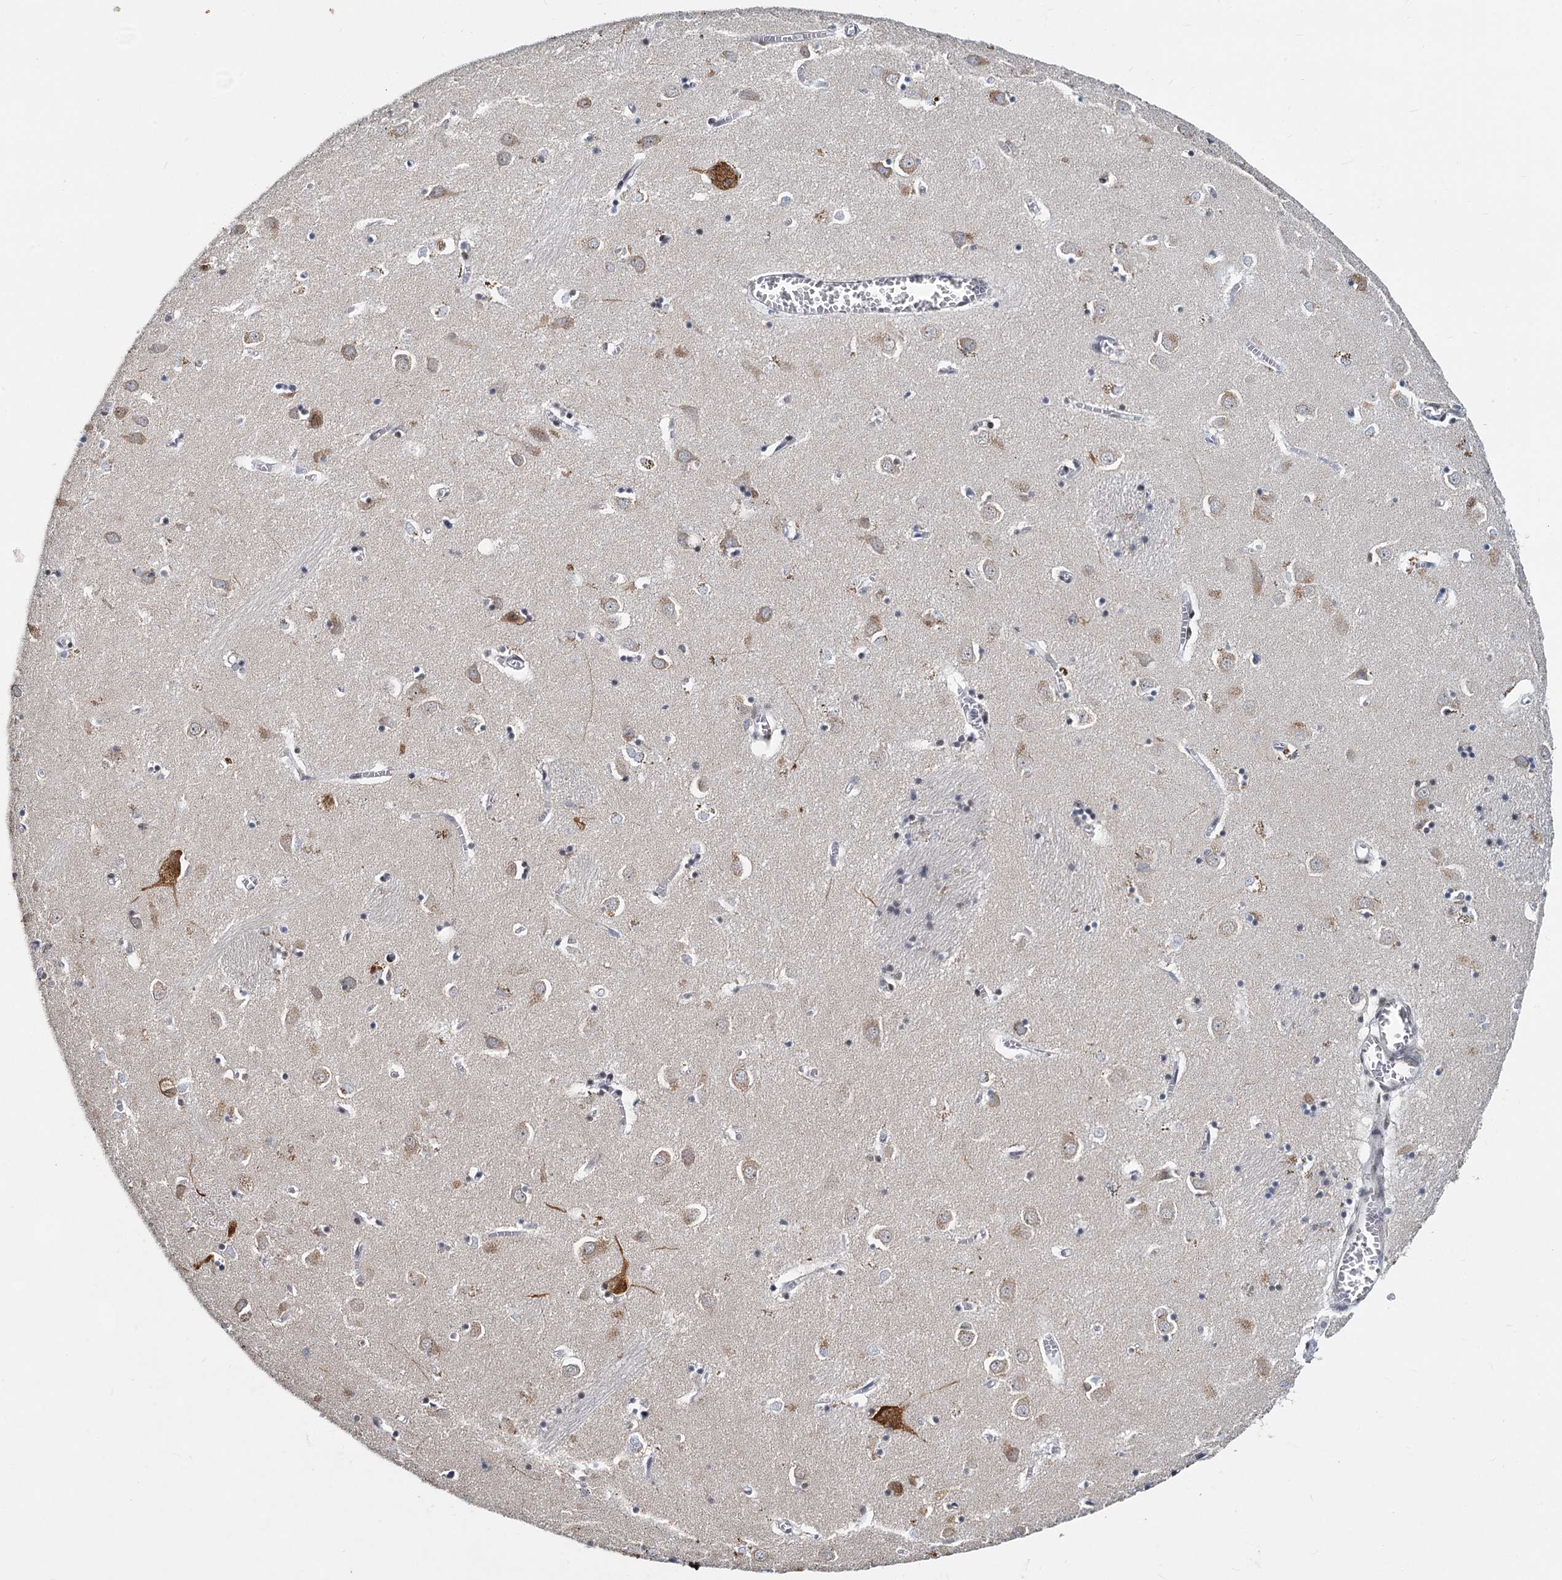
{"staining": {"intensity": "moderate", "quantity": "<25%", "location": "nuclear"}, "tissue": "caudate", "cell_type": "Glial cells", "image_type": "normal", "snomed": [{"axis": "morphology", "description": "Normal tissue, NOS"}, {"axis": "topography", "description": "Lateral ventricle wall"}], "caption": "Human caudate stained with a brown dye displays moderate nuclear positive staining in about <25% of glial cells.", "gene": "METTL14", "patient": {"sex": "male", "age": 70}}